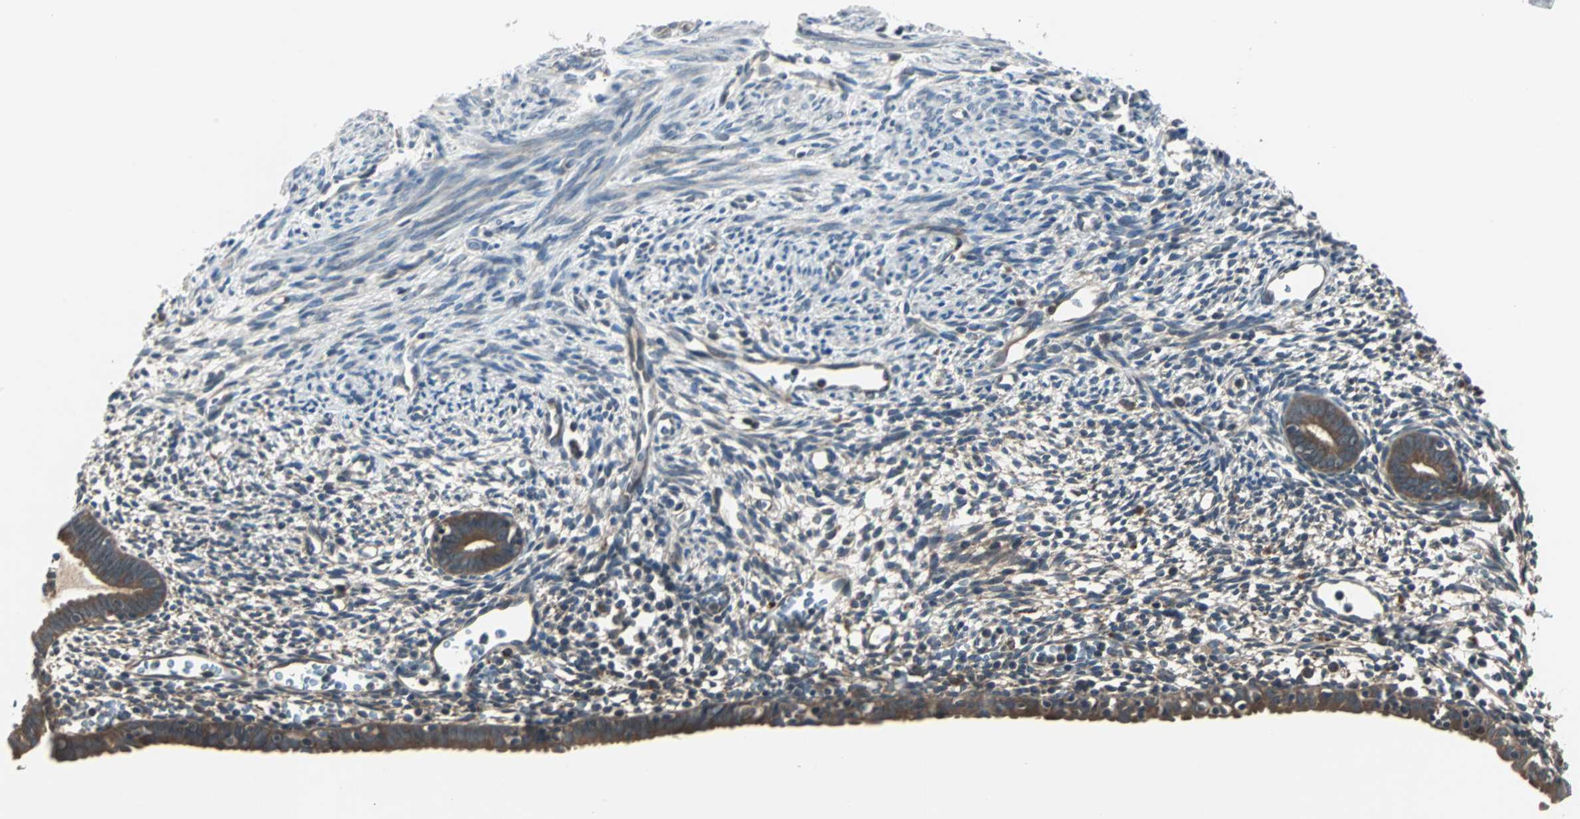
{"staining": {"intensity": "weak", "quantity": ">75%", "location": "cytoplasmic/membranous"}, "tissue": "endometrium", "cell_type": "Cells in endometrial stroma", "image_type": "normal", "snomed": [{"axis": "morphology", "description": "Normal tissue, NOS"}, {"axis": "morphology", "description": "Atrophy, NOS"}, {"axis": "topography", "description": "Uterus"}, {"axis": "topography", "description": "Endometrium"}], "caption": "DAB (3,3'-diaminobenzidine) immunohistochemical staining of unremarkable human endometrium shows weak cytoplasmic/membranous protein expression in about >75% of cells in endometrial stroma. The protein of interest is stained brown, and the nuclei are stained in blue (DAB (3,3'-diaminobenzidine) IHC with brightfield microscopy, high magnification).", "gene": "ARF1", "patient": {"sex": "female", "age": 68}}